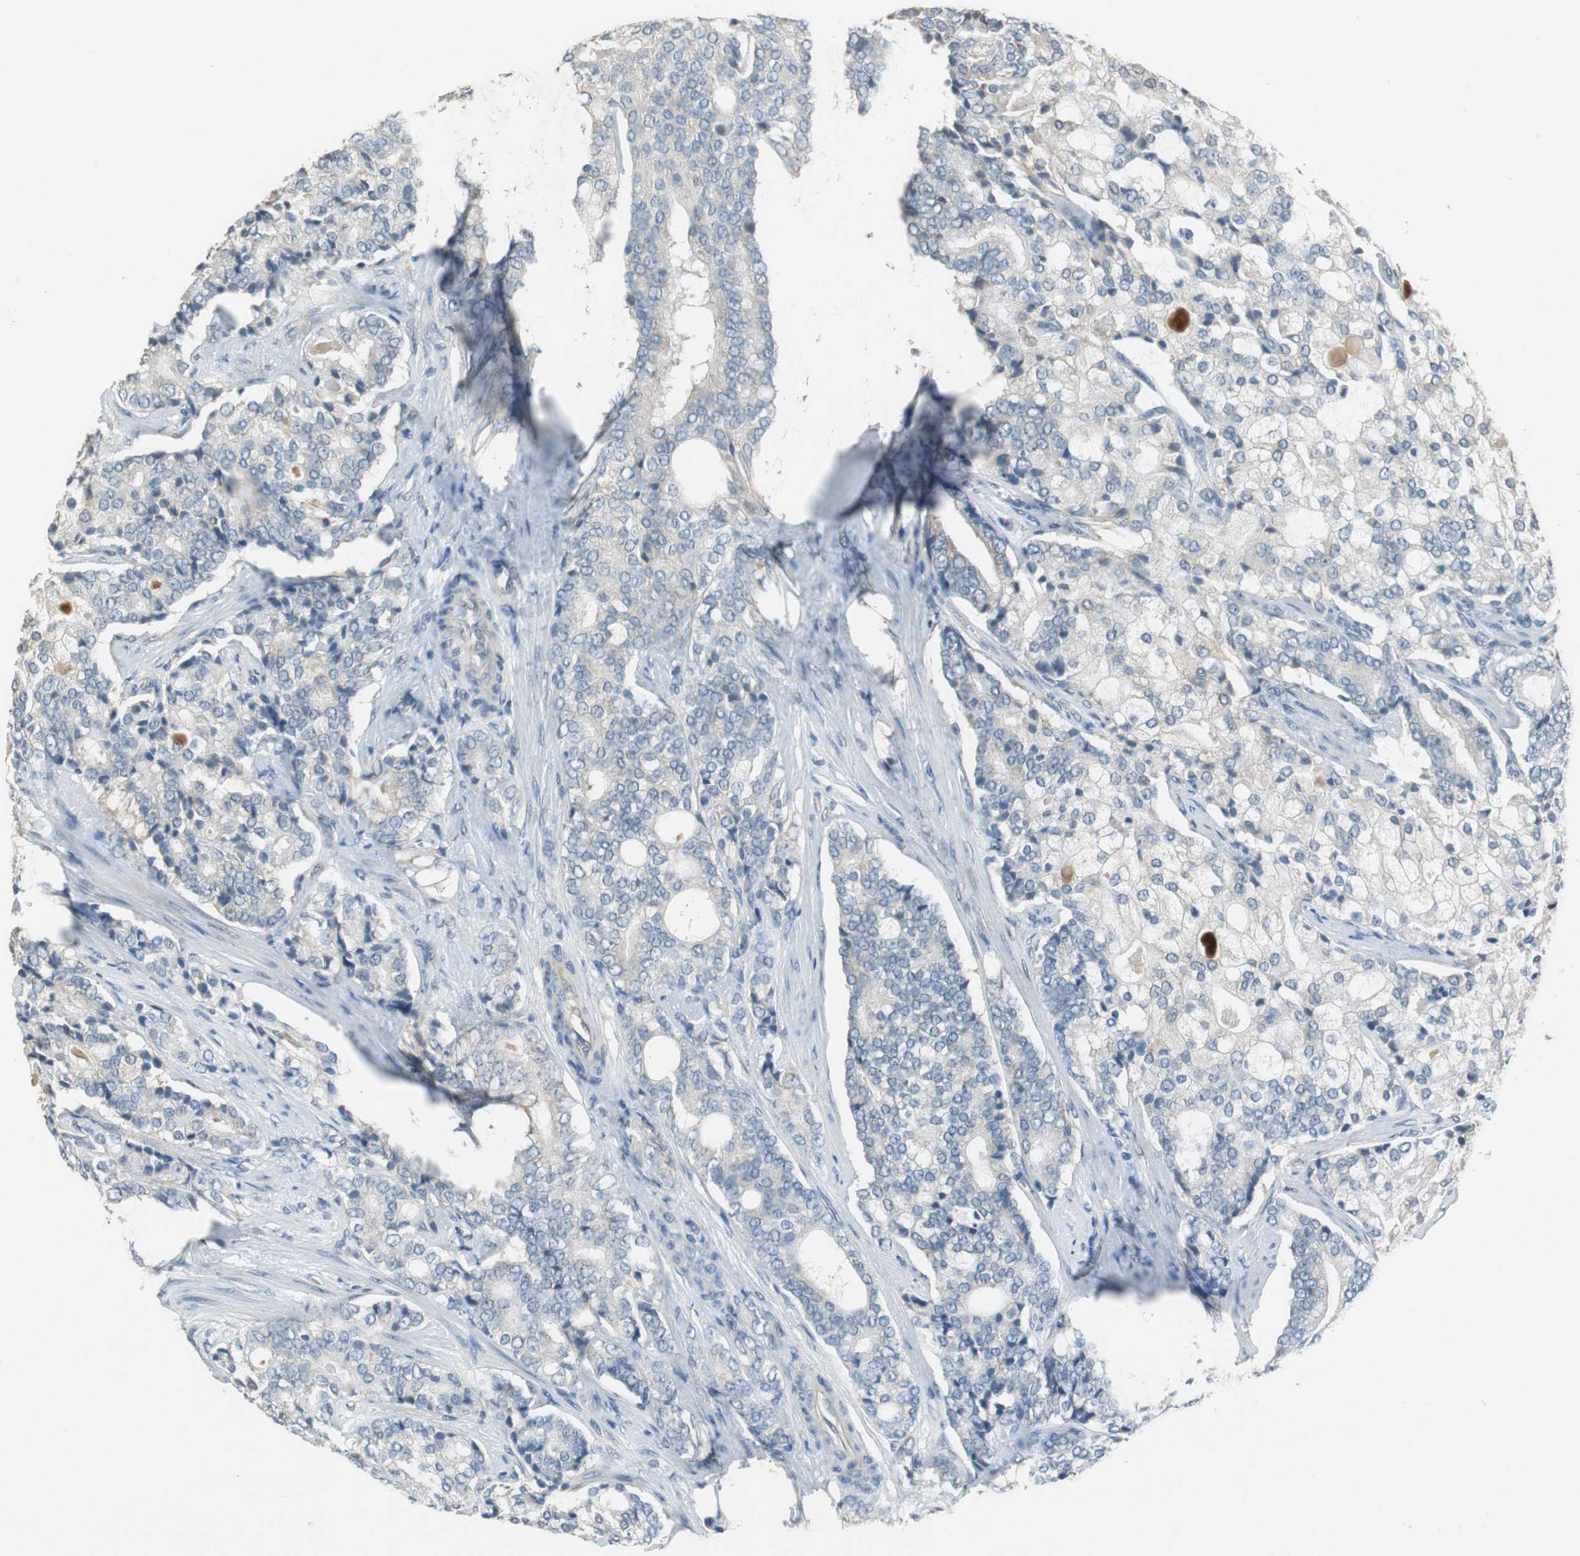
{"staining": {"intensity": "weak", "quantity": "25%-75%", "location": "cytoplasmic/membranous"}, "tissue": "prostate cancer", "cell_type": "Tumor cells", "image_type": "cancer", "snomed": [{"axis": "morphology", "description": "Adenocarcinoma, Low grade"}, {"axis": "topography", "description": "Prostate"}], "caption": "Prostate low-grade adenocarcinoma tissue shows weak cytoplasmic/membranous positivity in about 25%-75% of tumor cells (Brightfield microscopy of DAB IHC at high magnification).", "gene": "ALDH4A1", "patient": {"sex": "male", "age": 58}}